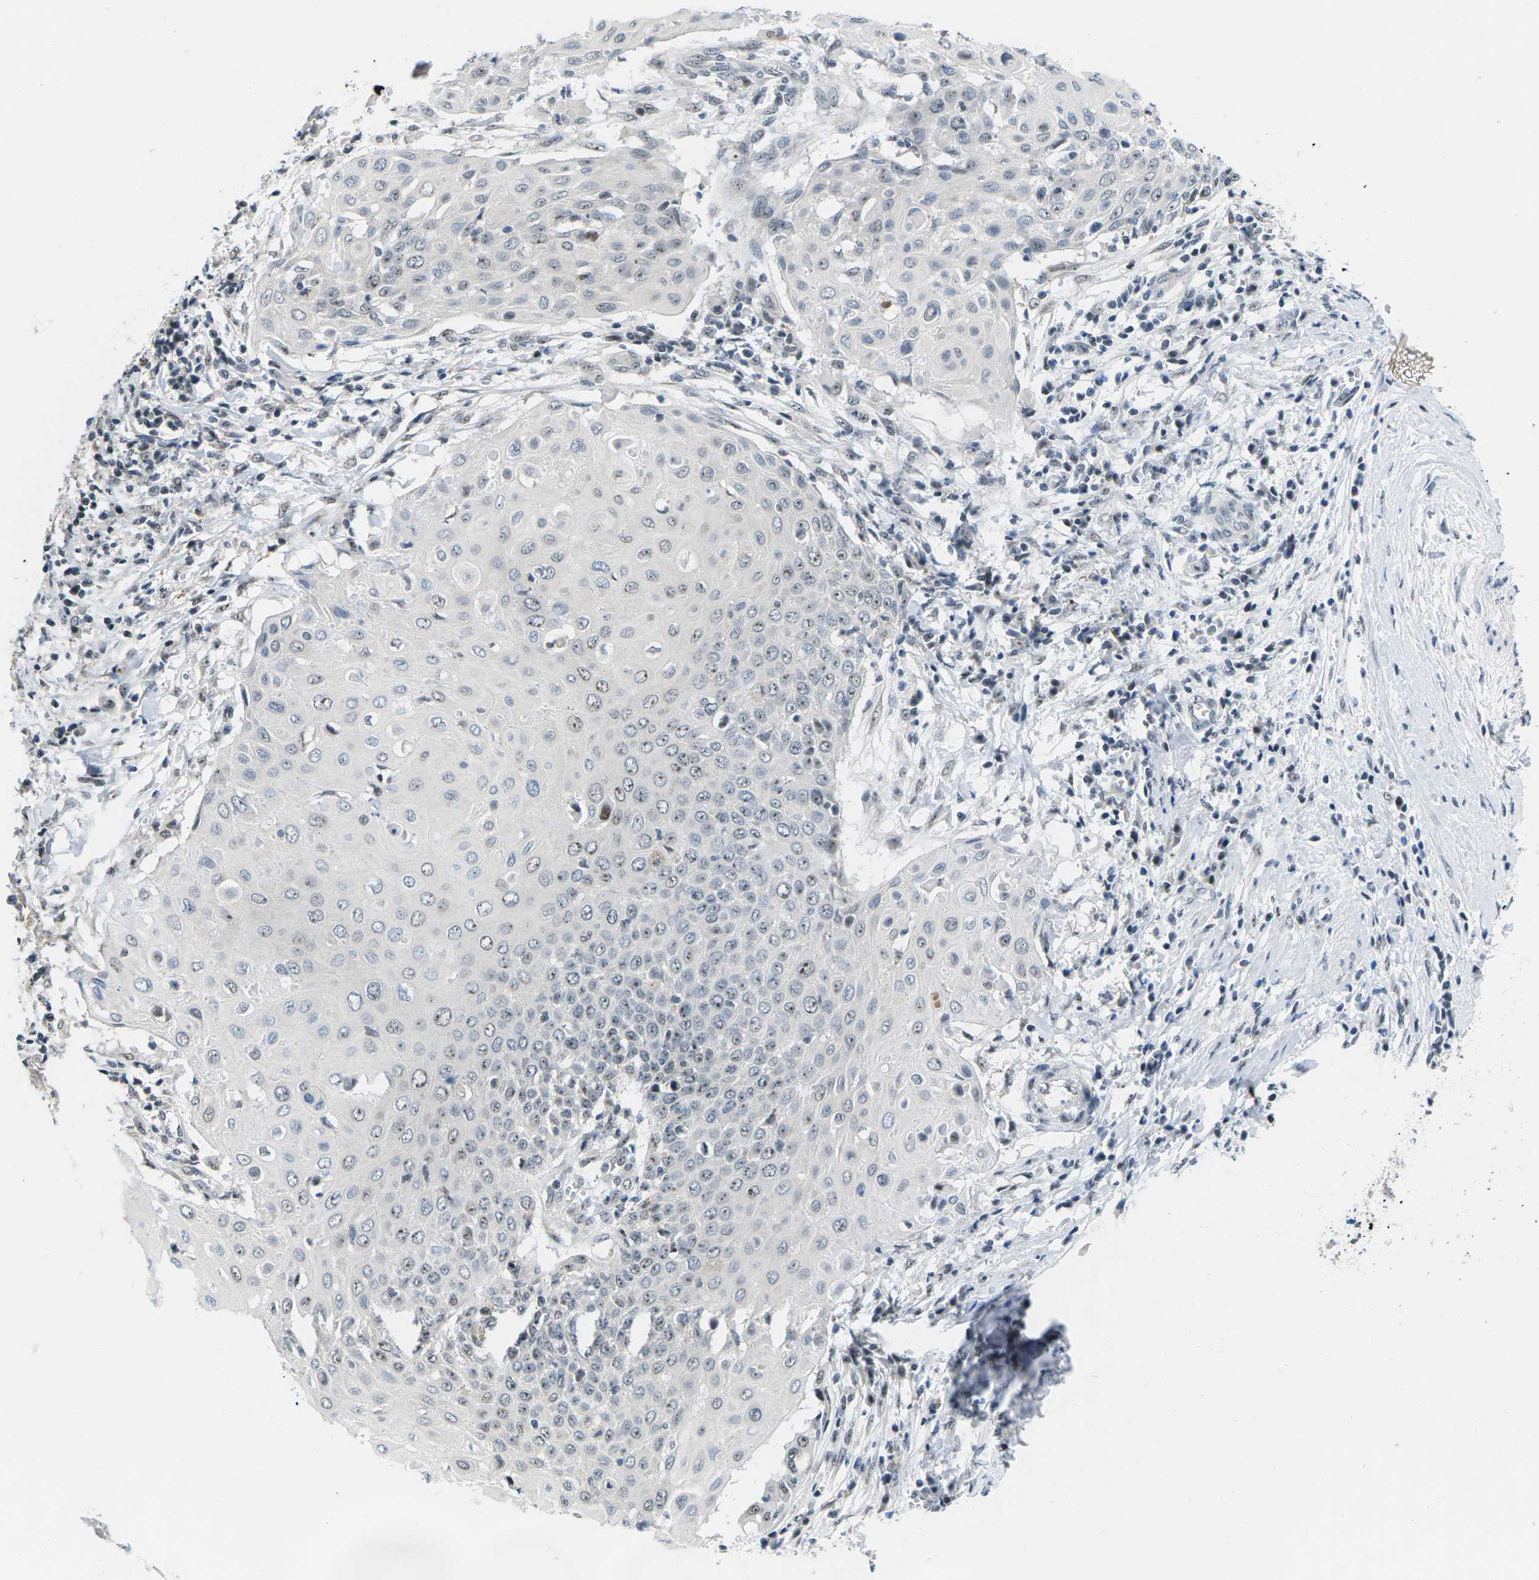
{"staining": {"intensity": "weak", "quantity": "<25%", "location": "nuclear"}, "tissue": "cervical cancer", "cell_type": "Tumor cells", "image_type": "cancer", "snomed": [{"axis": "morphology", "description": "Squamous cell carcinoma, NOS"}, {"axis": "topography", "description": "Cervix"}], "caption": "IHC of cervical cancer (squamous cell carcinoma) exhibits no positivity in tumor cells. Brightfield microscopy of IHC stained with DAB (brown) and hematoxylin (blue), captured at high magnification.", "gene": "NSRP1", "patient": {"sex": "female", "age": 39}}